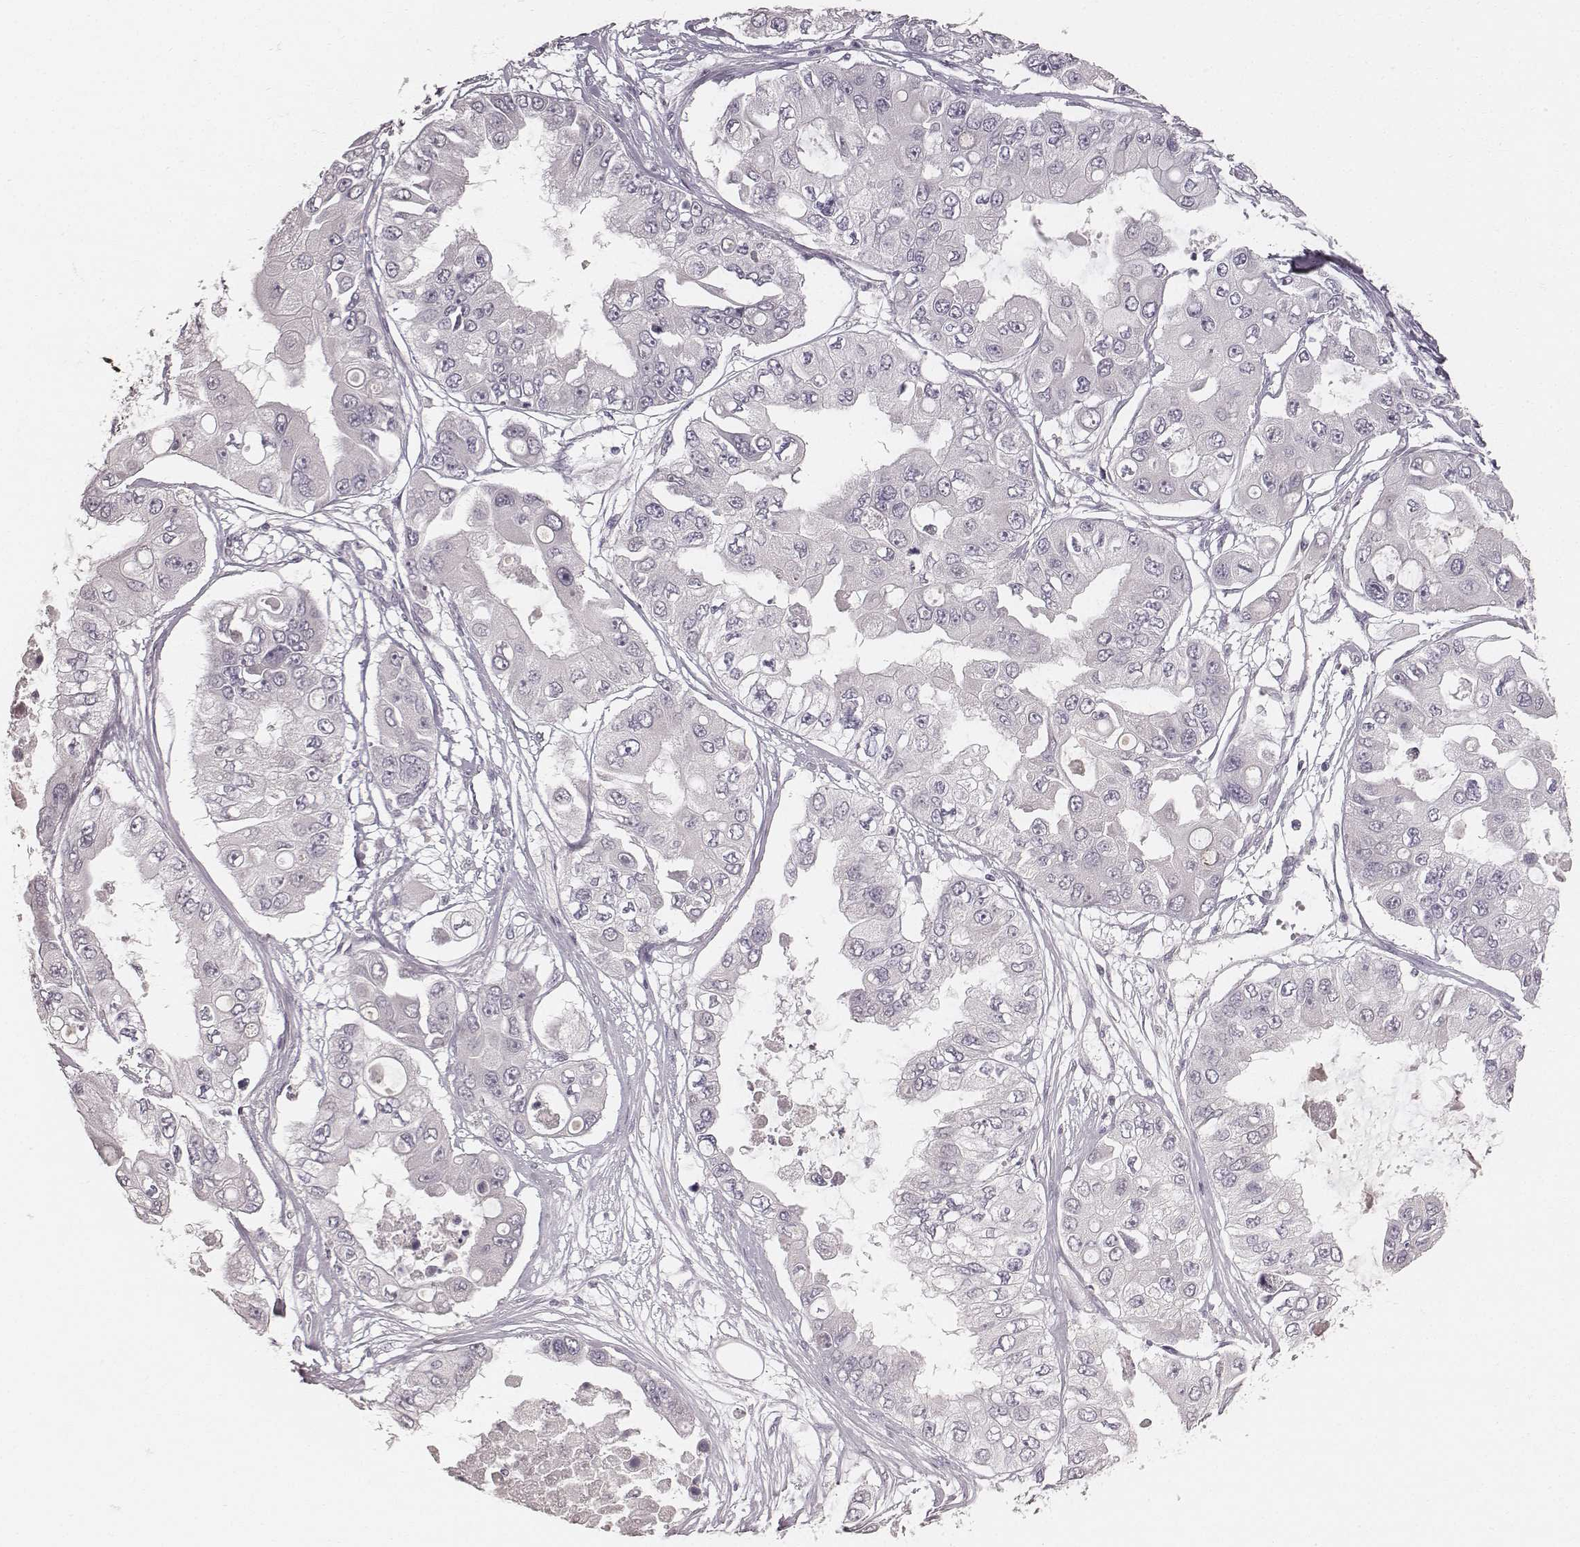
{"staining": {"intensity": "negative", "quantity": "none", "location": "none"}, "tissue": "ovarian cancer", "cell_type": "Tumor cells", "image_type": "cancer", "snomed": [{"axis": "morphology", "description": "Cystadenocarcinoma, serous, NOS"}, {"axis": "topography", "description": "Ovary"}], "caption": "A histopathology image of human serous cystadenocarcinoma (ovarian) is negative for staining in tumor cells. (DAB immunohistochemistry (IHC), high magnification).", "gene": "LY6K", "patient": {"sex": "female", "age": 56}}